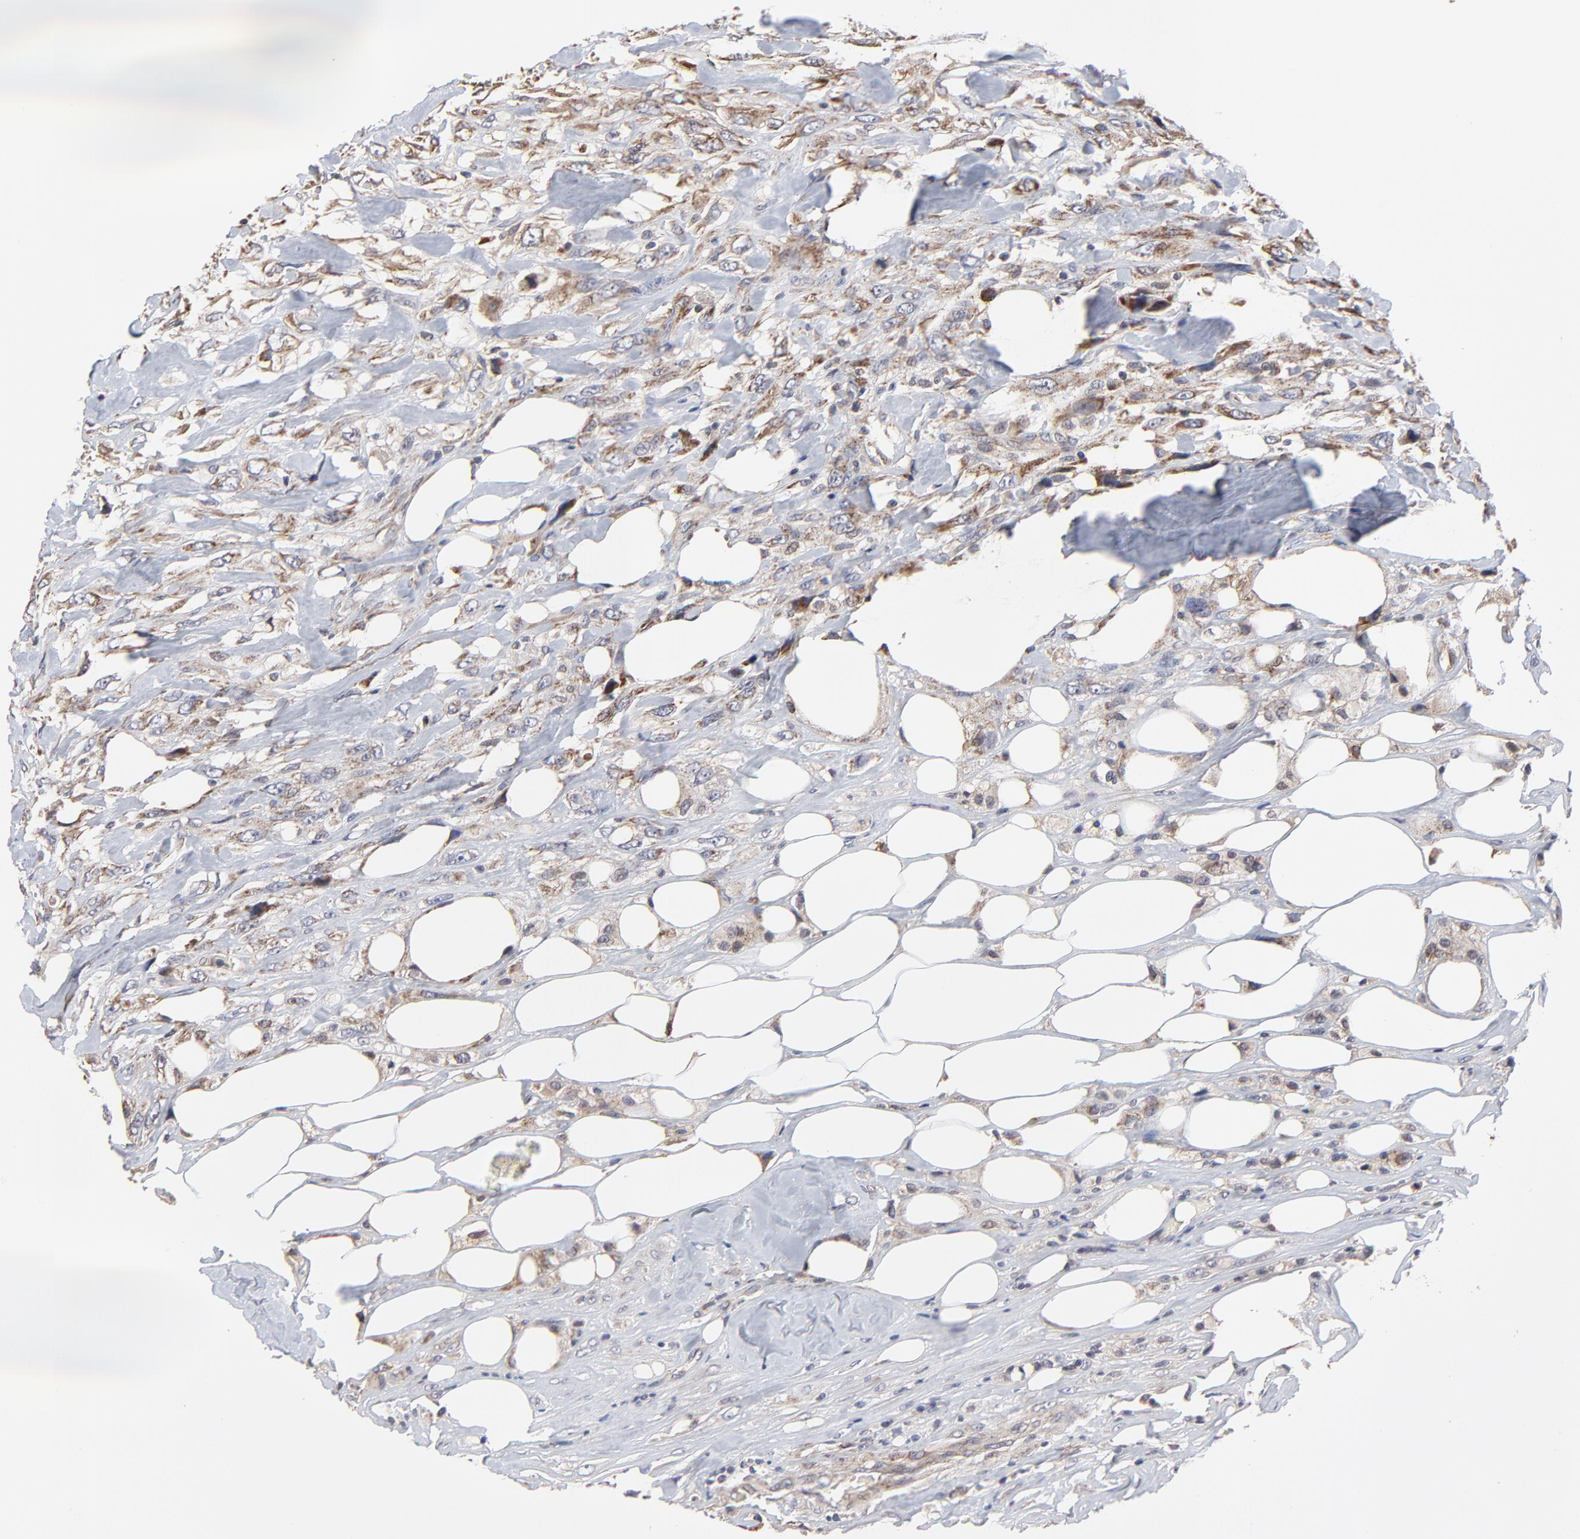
{"staining": {"intensity": "weak", "quantity": "<25%", "location": "cytoplasmic/membranous"}, "tissue": "breast cancer", "cell_type": "Tumor cells", "image_type": "cancer", "snomed": [{"axis": "morphology", "description": "Neoplasm, malignant, NOS"}, {"axis": "topography", "description": "Breast"}], "caption": "IHC of human breast neoplasm (malignant) demonstrates no expression in tumor cells.", "gene": "ZNF550", "patient": {"sex": "female", "age": 50}}